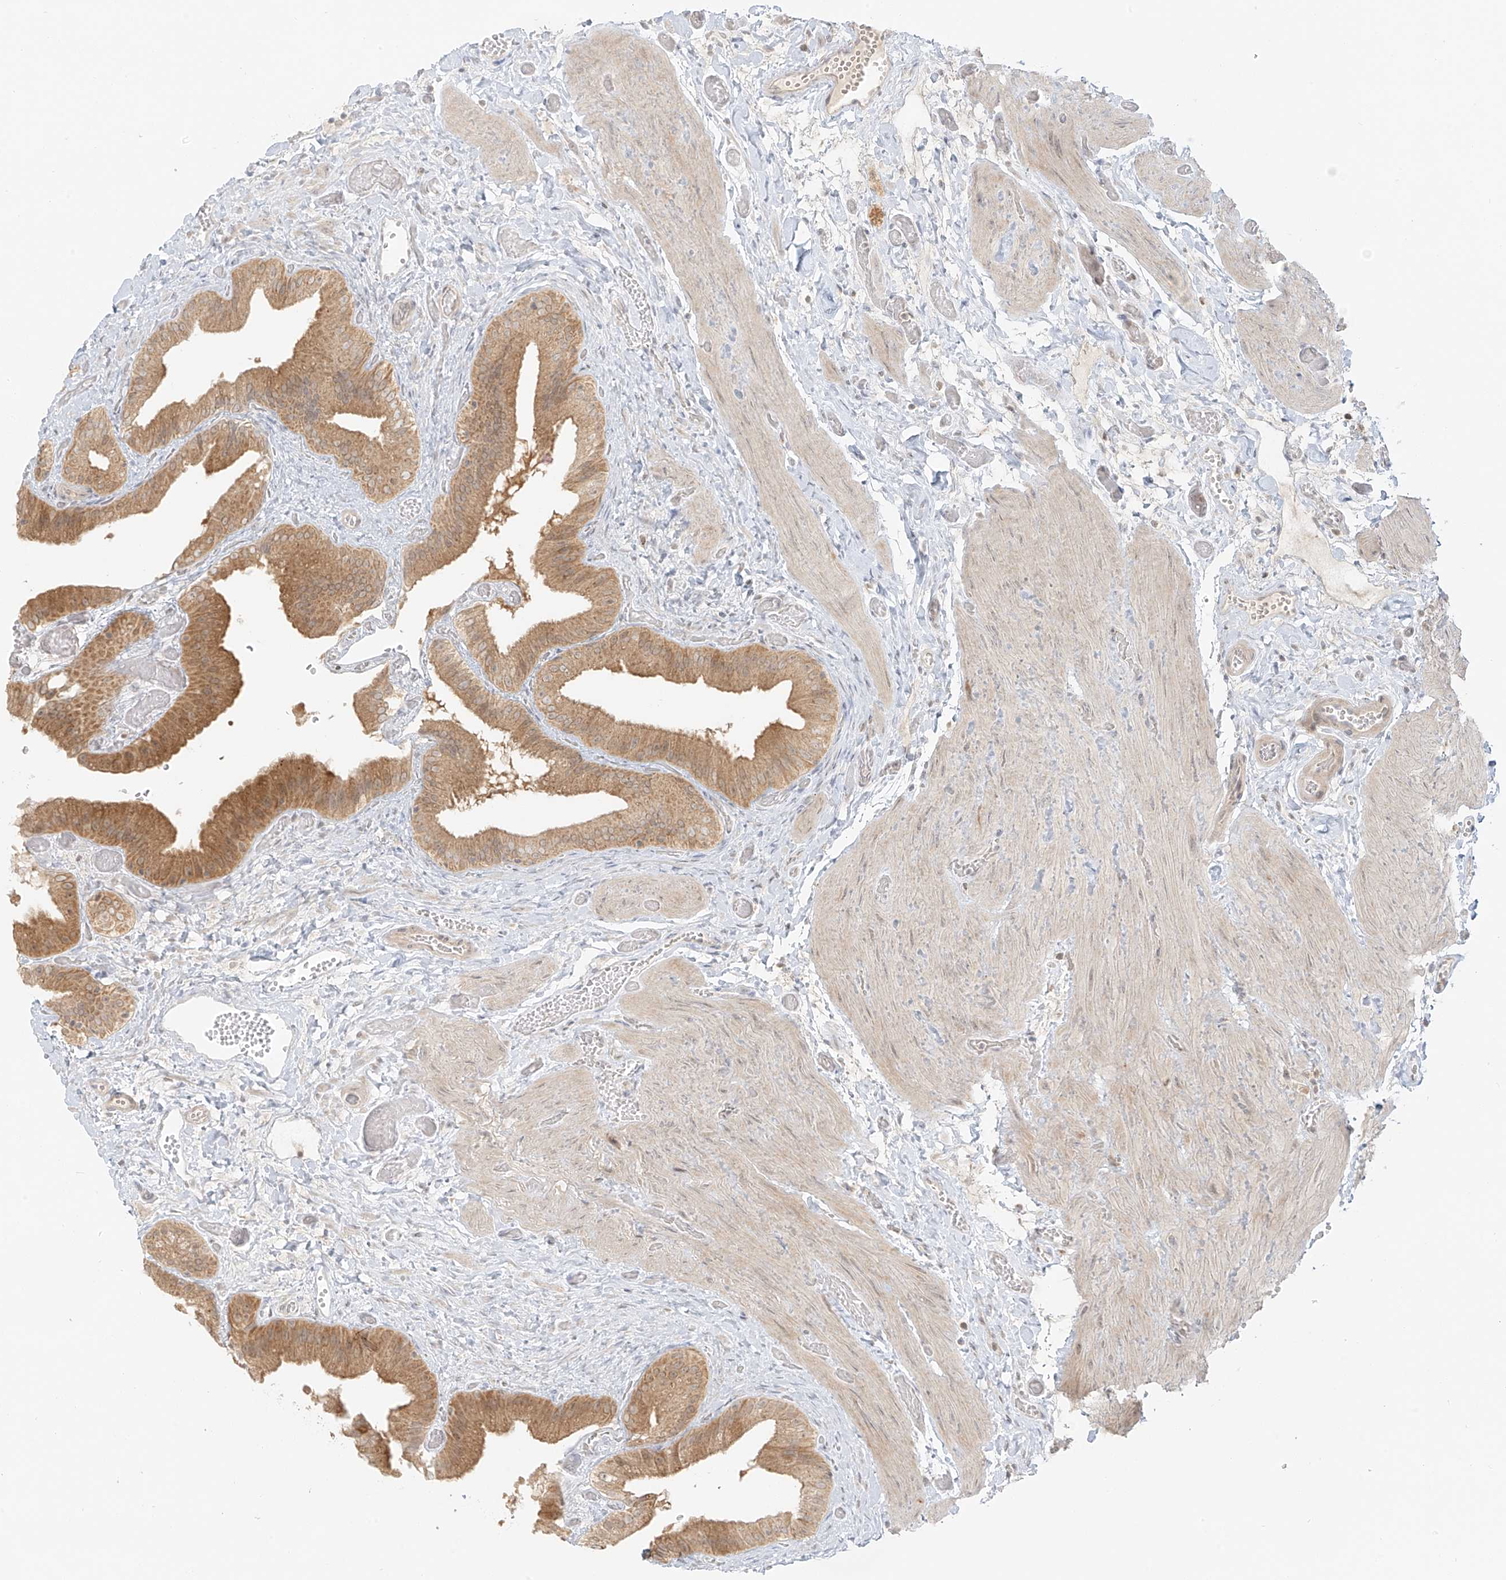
{"staining": {"intensity": "moderate", "quantity": ">75%", "location": "cytoplasmic/membranous"}, "tissue": "gallbladder", "cell_type": "Glandular cells", "image_type": "normal", "snomed": [{"axis": "morphology", "description": "Normal tissue, NOS"}, {"axis": "topography", "description": "Gallbladder"}], "caption": "A micrograph of gallbladder stained for a protein reveals moderate cytoplasmic/membranous brown staining in glandular cells.", "gene": "MIPEP", "patient": {"sex": "female", "age": 64}}